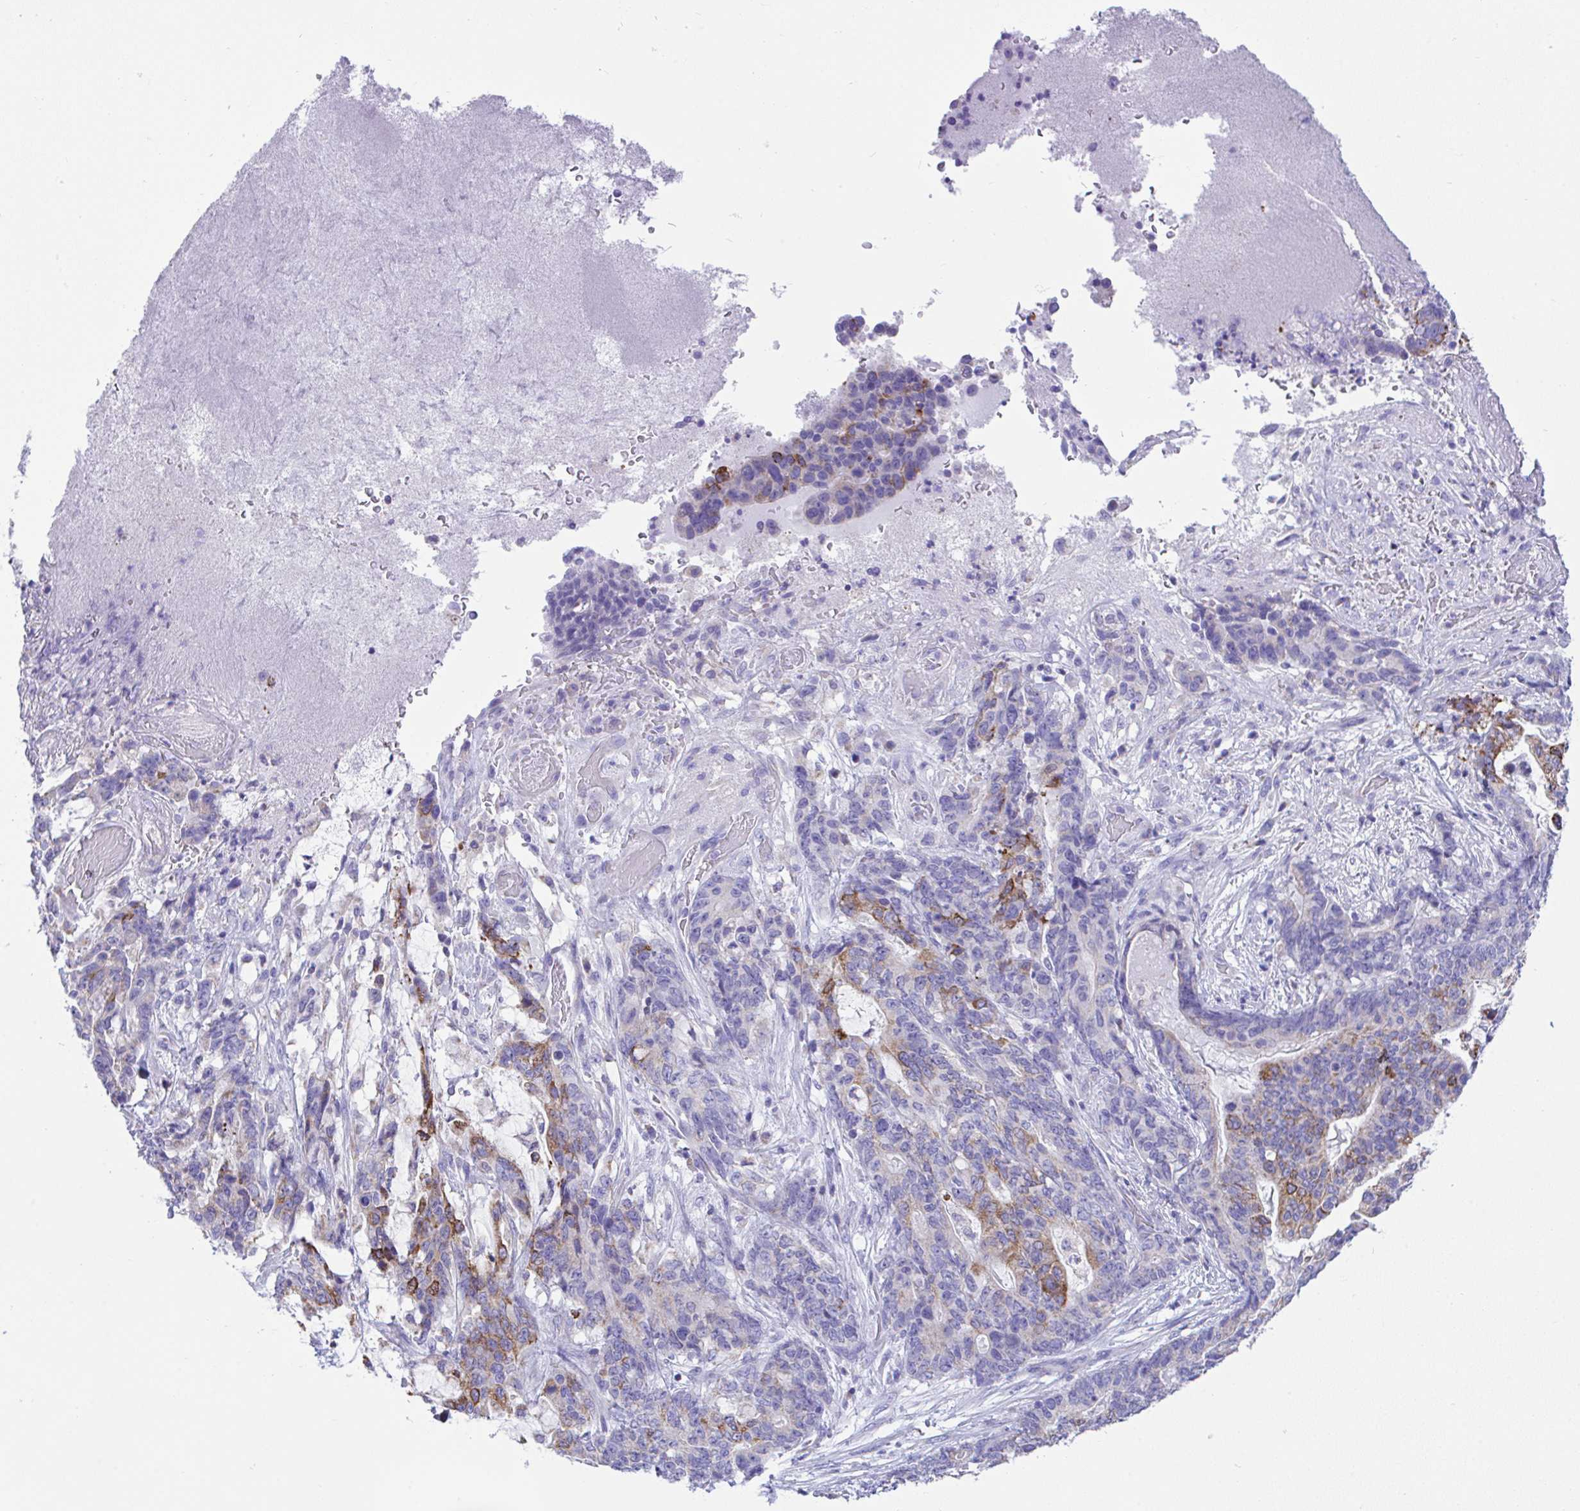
{"staining": {"intensity": "moderate", "quantity": "25%-75%", "location": "cytoplasmic/membranous"}, "tissue": "stomach cancer", "cell_type": "Tumor cells", "image_type": "cancer", "snomed": [{"axis": "morphology", "description": "Normal tissue, NOS"}, {"axis": "morphology", "description": "Adenocarcinoma, NOS"}, {"axis": "topography", "description": "Stomach"}], "caption": "The micrograph exhibits staining of adenocarcinoma (stomach), revealing moderate cytoplasmic/membranous protein staining (brown color) within tumor cells.", "gene": "NLRP8", "patient": {"sex": "female", "age": 64}}